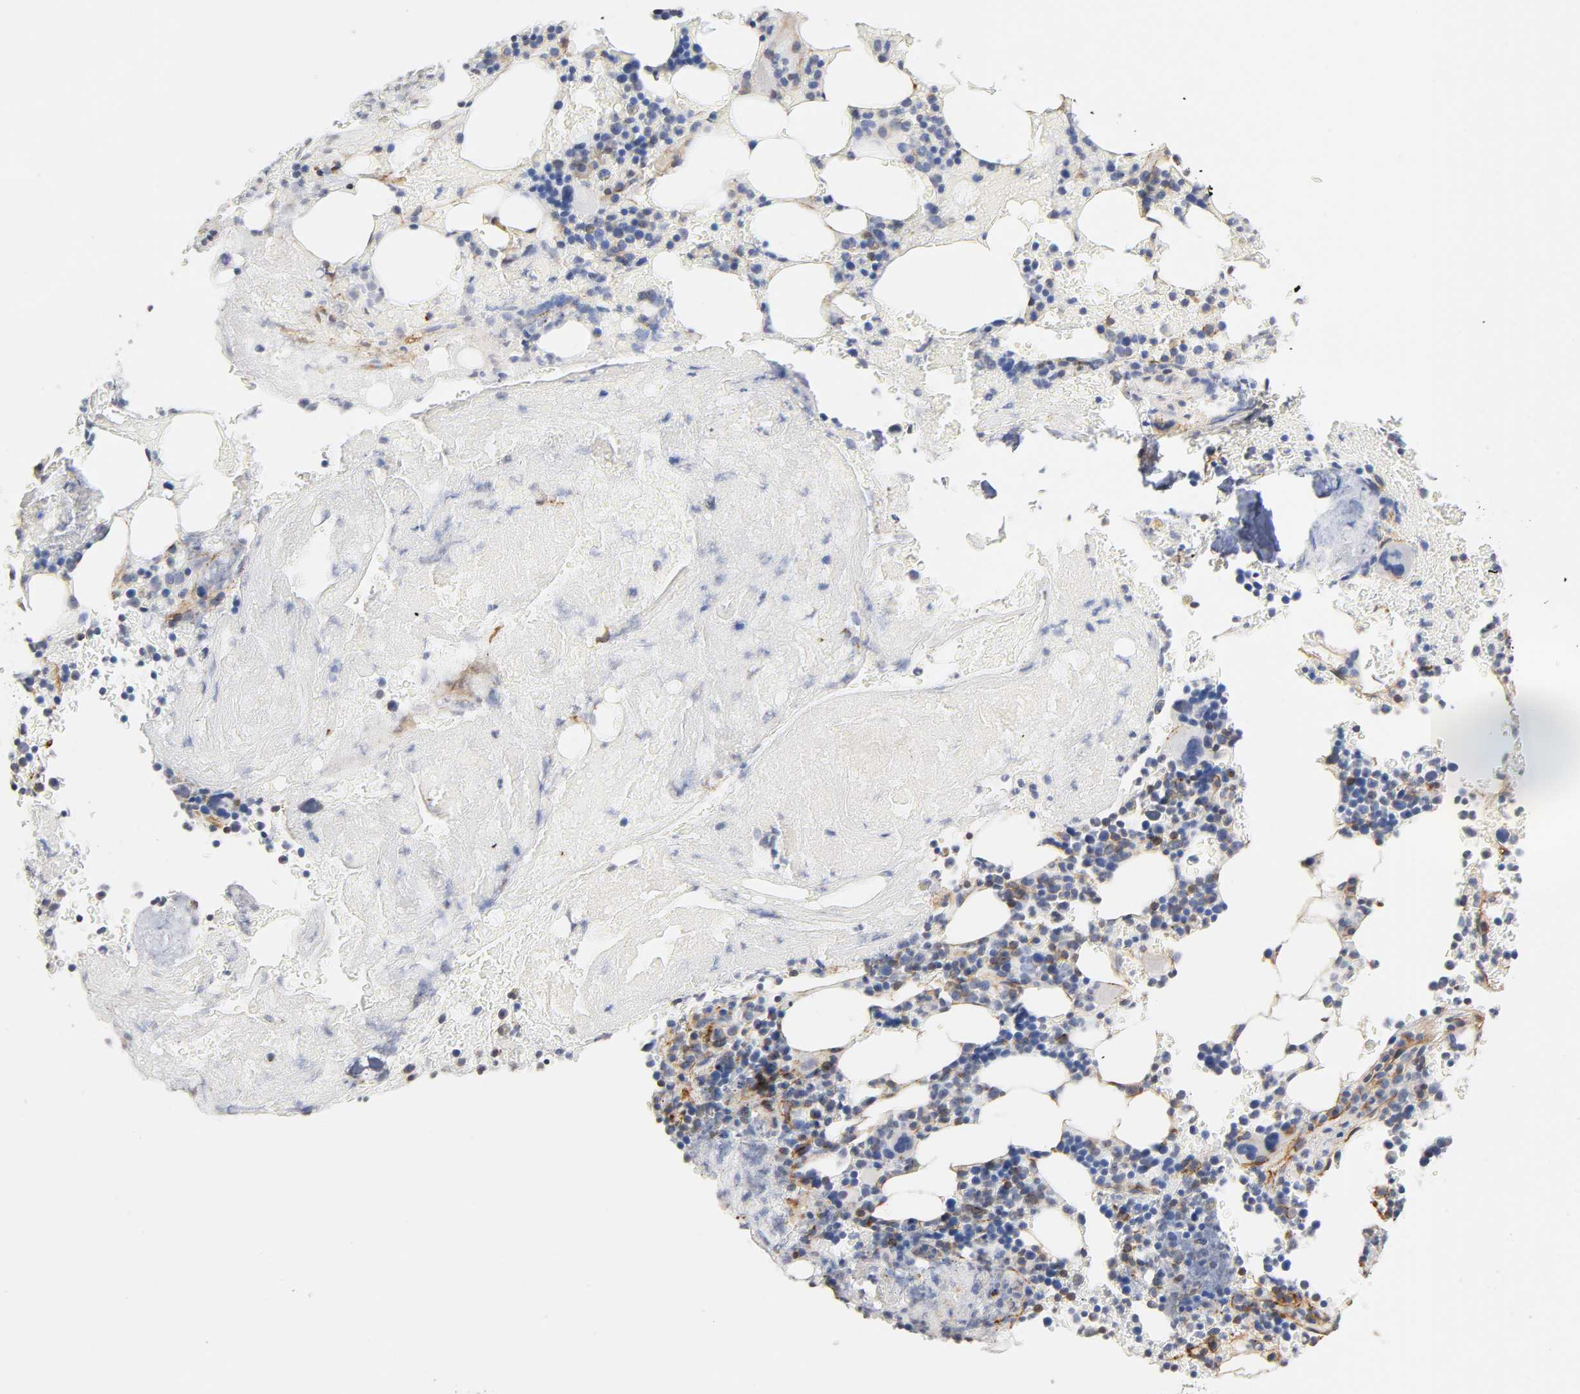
{"staining": {"intensity": "weak", "quantity": "<25%", "location": "cytoplasmic/membranous"}, "tissue": "bone marrow", "cell_type": "Hematopoietic cells", "image_type": "normal", "snomed": [{"axis": "morphology", "description": "Normal tissue, NOS"}, {"axis": "topography", "description": "Bone marrow"}], "caption": "Immunohistochemical staining of normal bone marrow displays no significant staining in hematopoietic cells. (Immunohistochemistry (ihc), brightfield microscopy, high magnification).", "gene": "SPTAN1", "patient": {"sex": "female", "age": 73}}